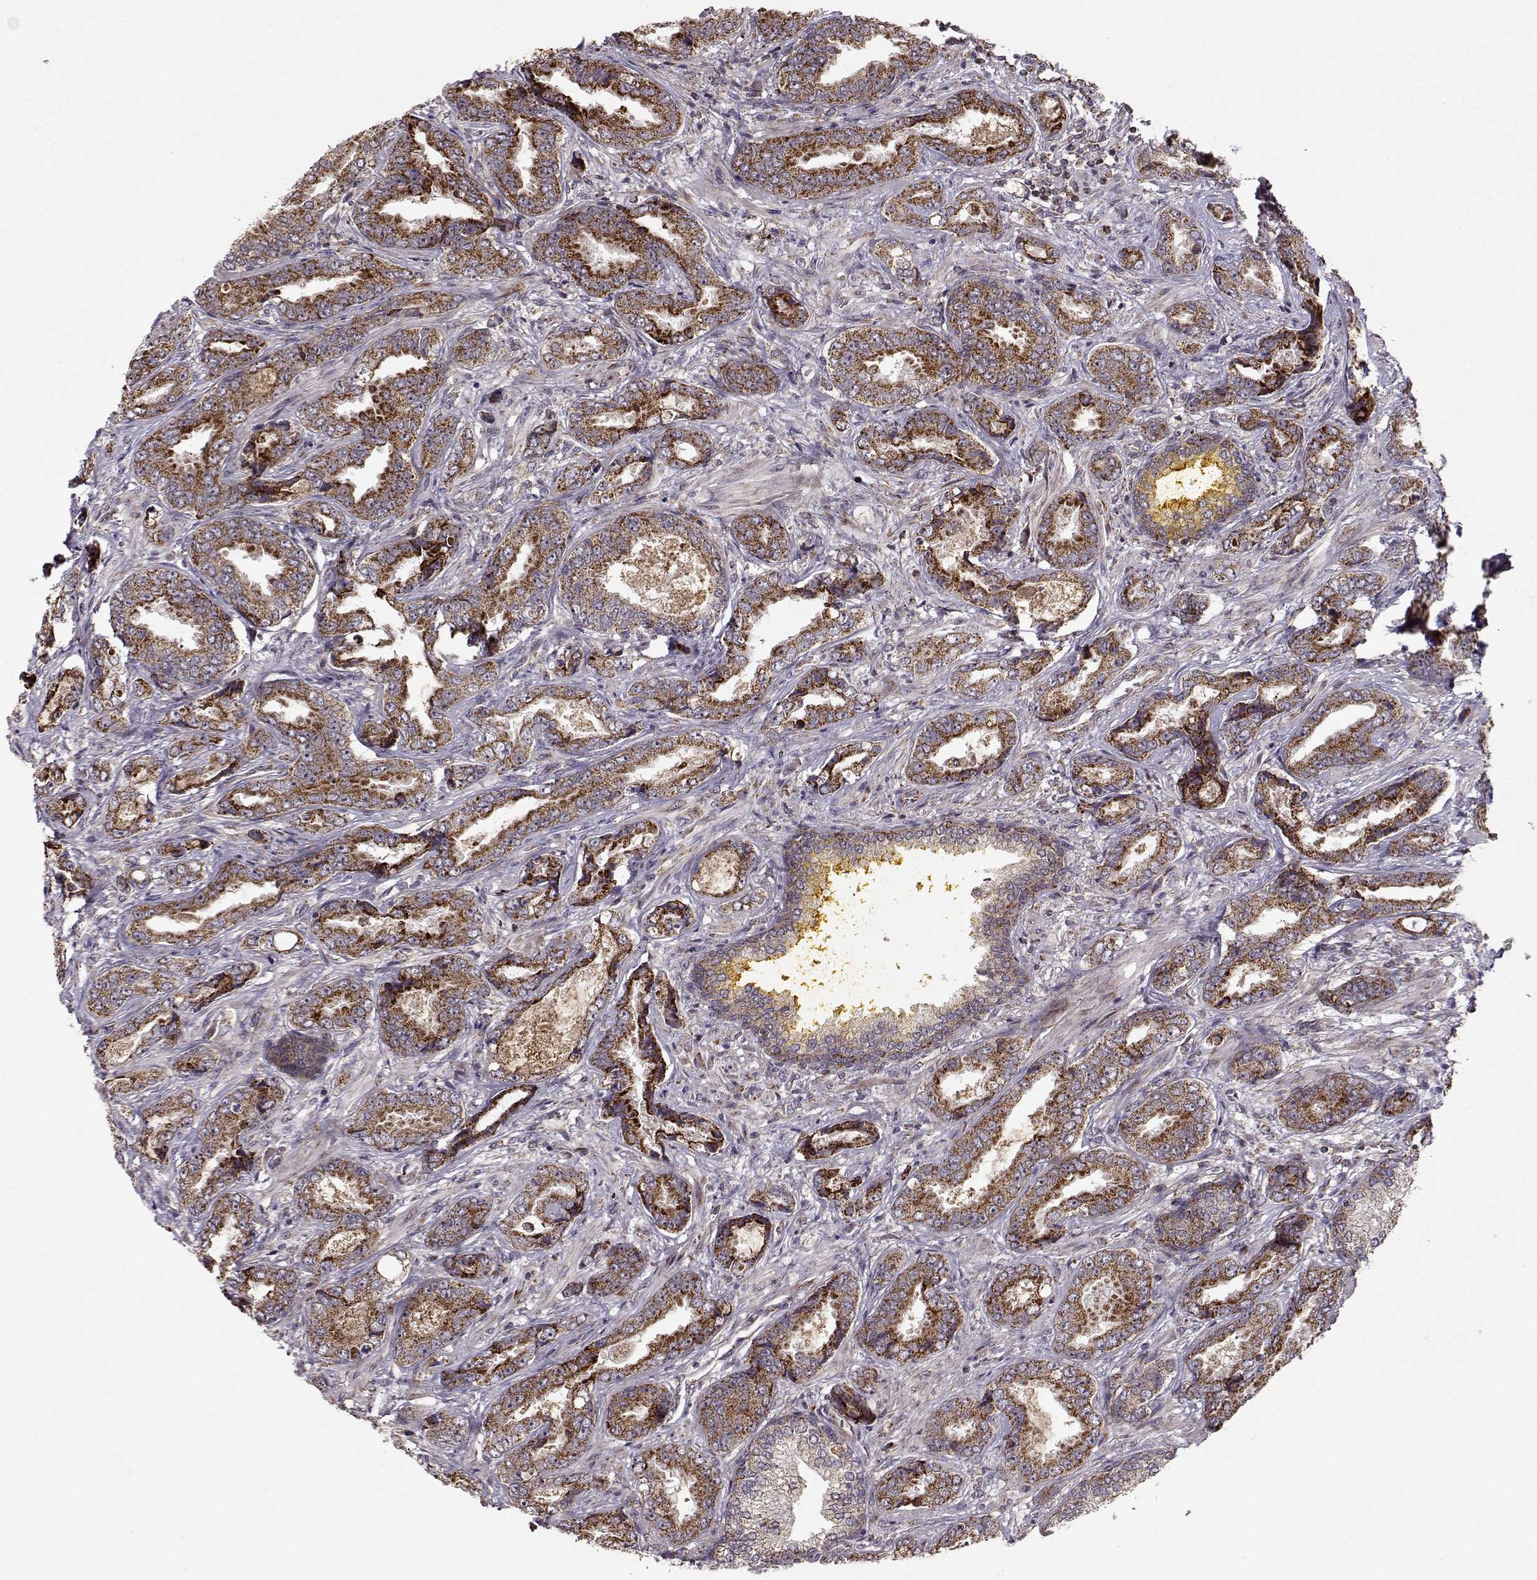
{"staining": {"intensity": "strong", "quantity": ">75%", "location": "cytoplasmic/membranous"}, "tissue": "prostate cancer", "cell_type": "Tumor cells", "image_type": "cancer", "snomed": [{"axis": "morphology", "description": "Adenocarcinoma, Low grade"}, {"axis": "topography", "description": "Prostate"}], "caption": "This is an image of IHC staining of low-grade adenocarcinoma (prostate), which shows strong expression in the cytoplasmic/membranous of tumor cells.", "gene": "CMTM3", "patient": {"sex": "male", "age": 68}}